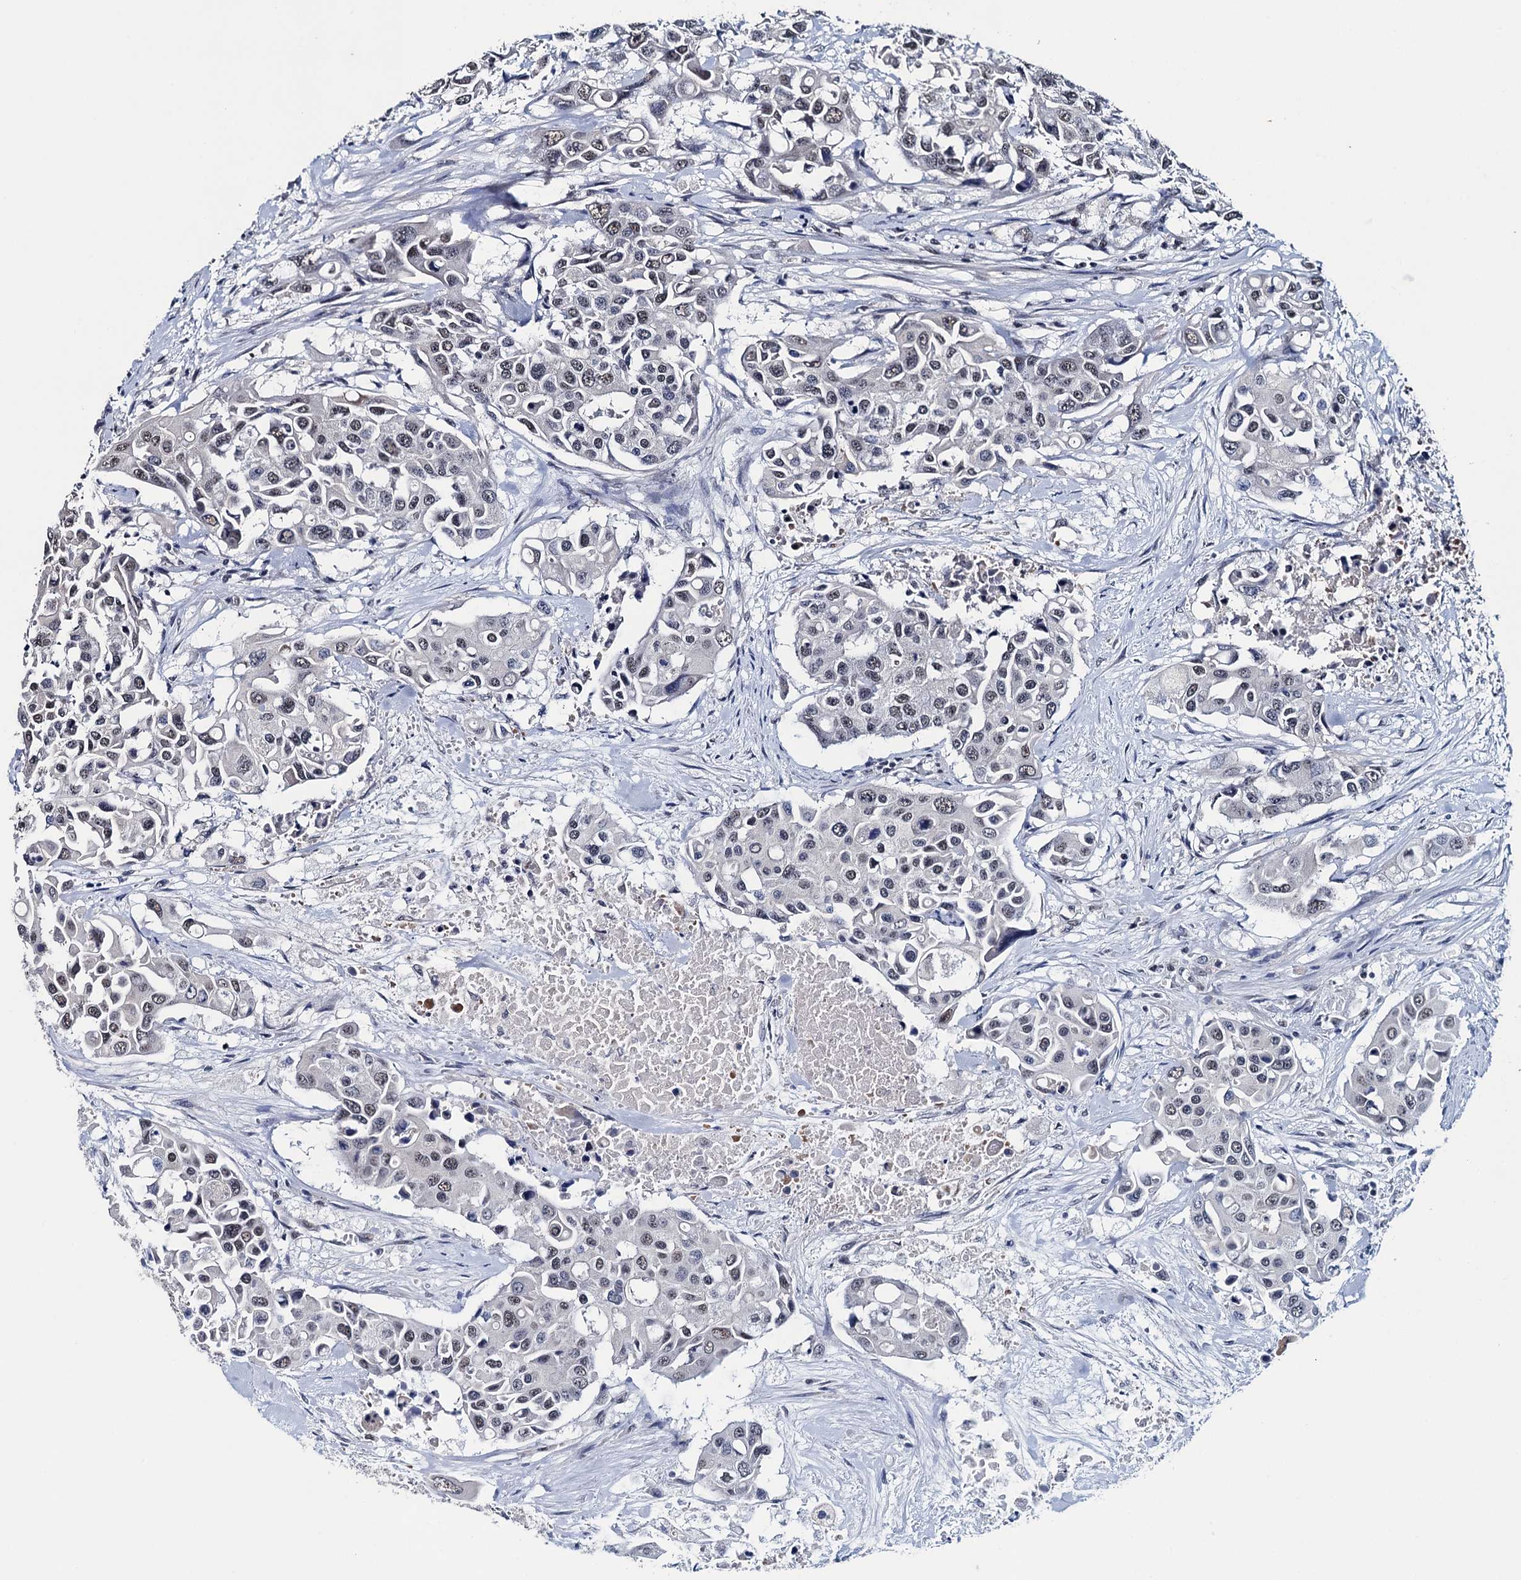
{"staining": {"intensity": "weak", "quantity": ">75%", "location": "nuclear"}, "tissue": "colorectal cancer", "cell_type": "Tumor cells", "image_type": "cancer", "snomed": [{"axis": "morphology", "description": "Adenocarcinoma, NOS"}, {"axis": "topography", "description": "Colon"}], "caption": "The photomicrograph demonstrates immunohistochemical staining of adenocarcinoma (colorectal). There is weak nuclear expression is seen in approximately >75% of tumor cells.", "gene": "FNBP4", "patient": {"sex": "male", "age": 77}}